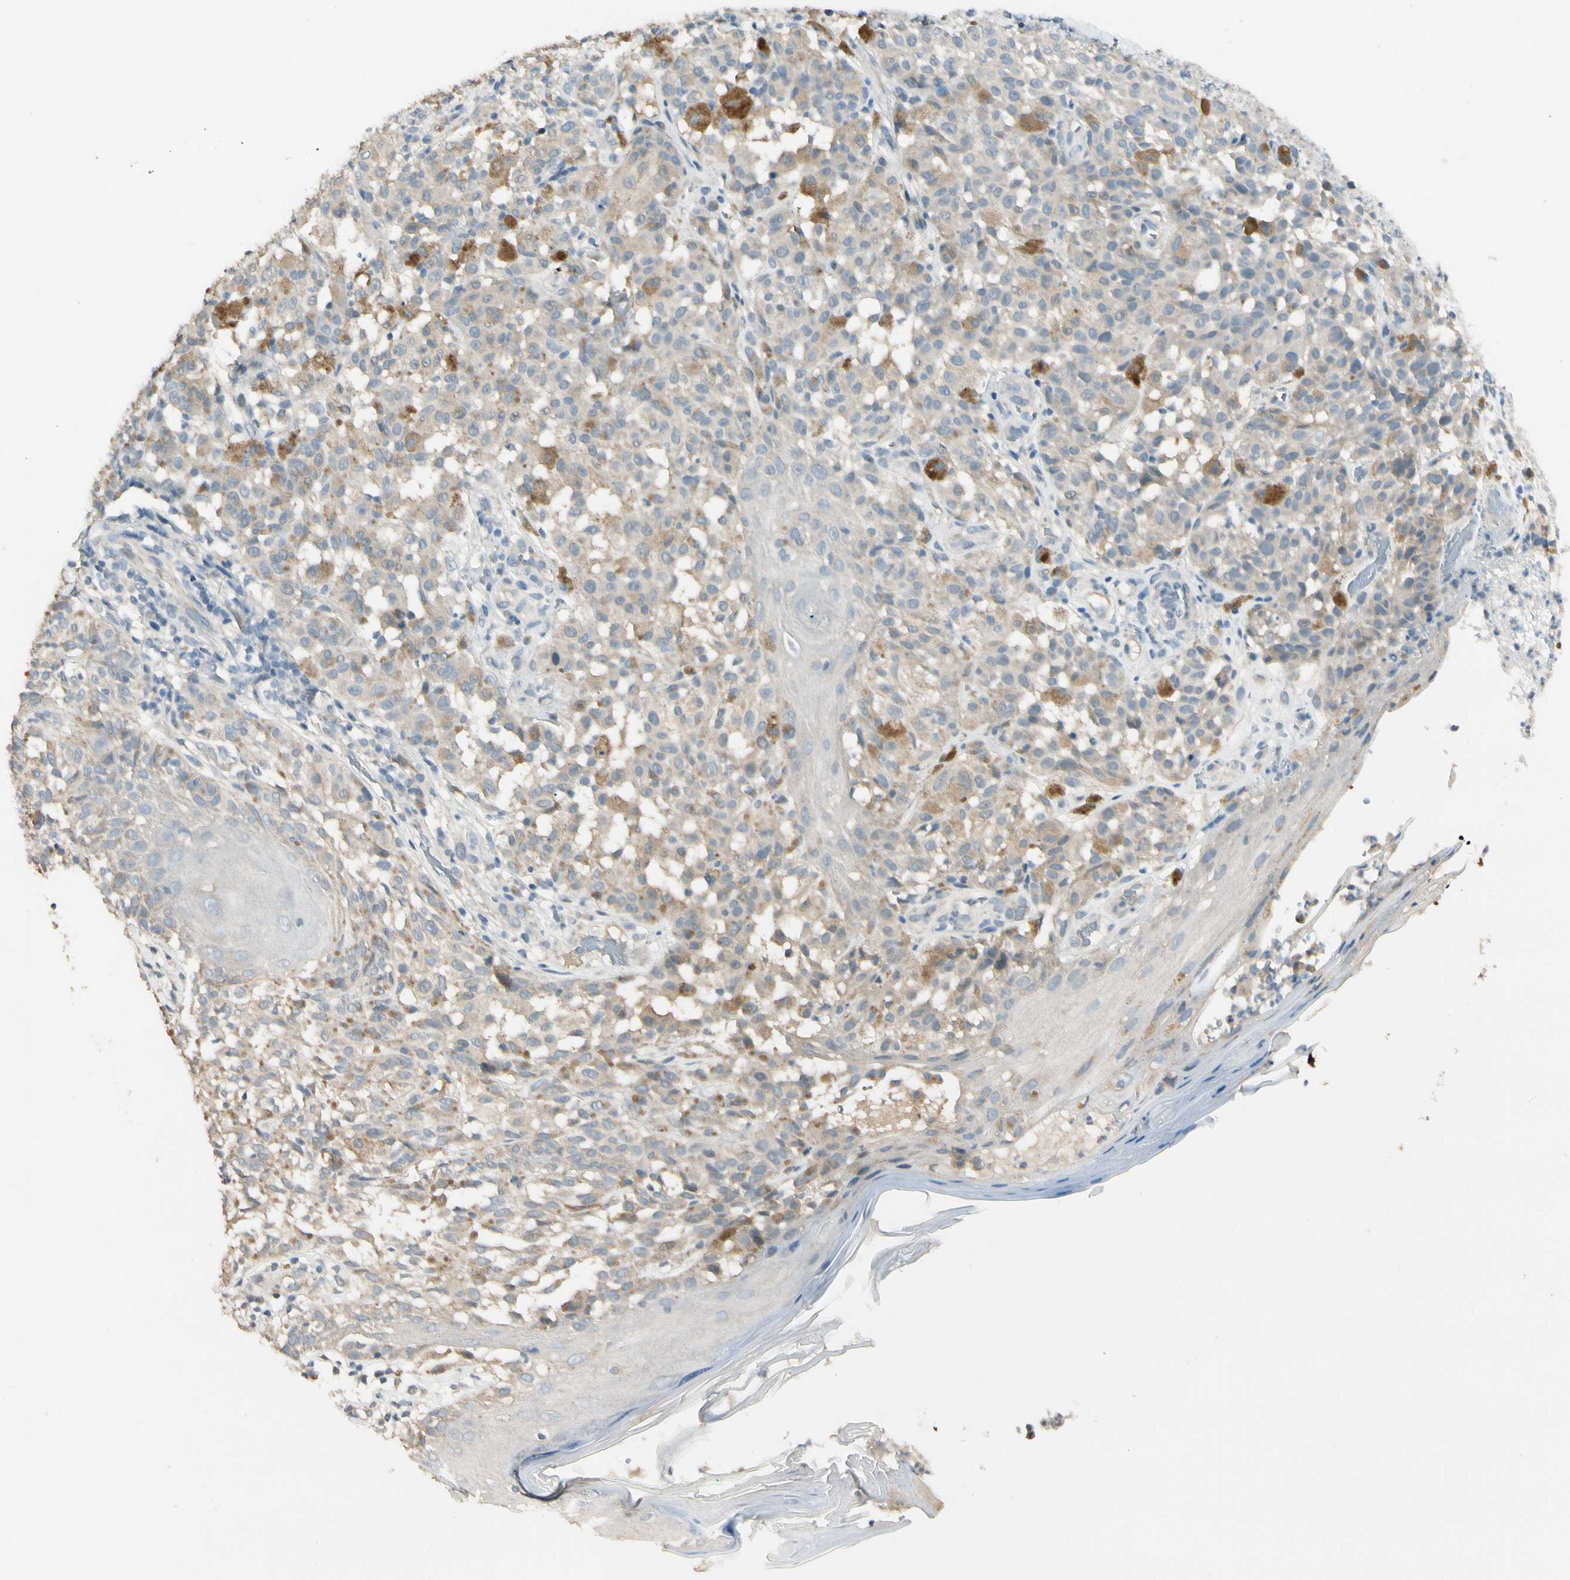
{"staining": {"intensity": "weak", "quantity": "25%-75%", "location": "cytoplasmic/membranous"}, "tissue": "melanoma", "cell_type": "Tumor cells", "image_type": "cancer", "snomed": [{"axis": "morphology", "description": "Malignant melanoma, NOS"}, {"axis": "topography", "description": "Skin"}], "caption": "This is an image of IHC staining of melanoma, which shows weak expression in the cytoplasmic/membranous of tumor cells.", "gene": "GNE", "patient": {"sex": "female", "age": 46}}